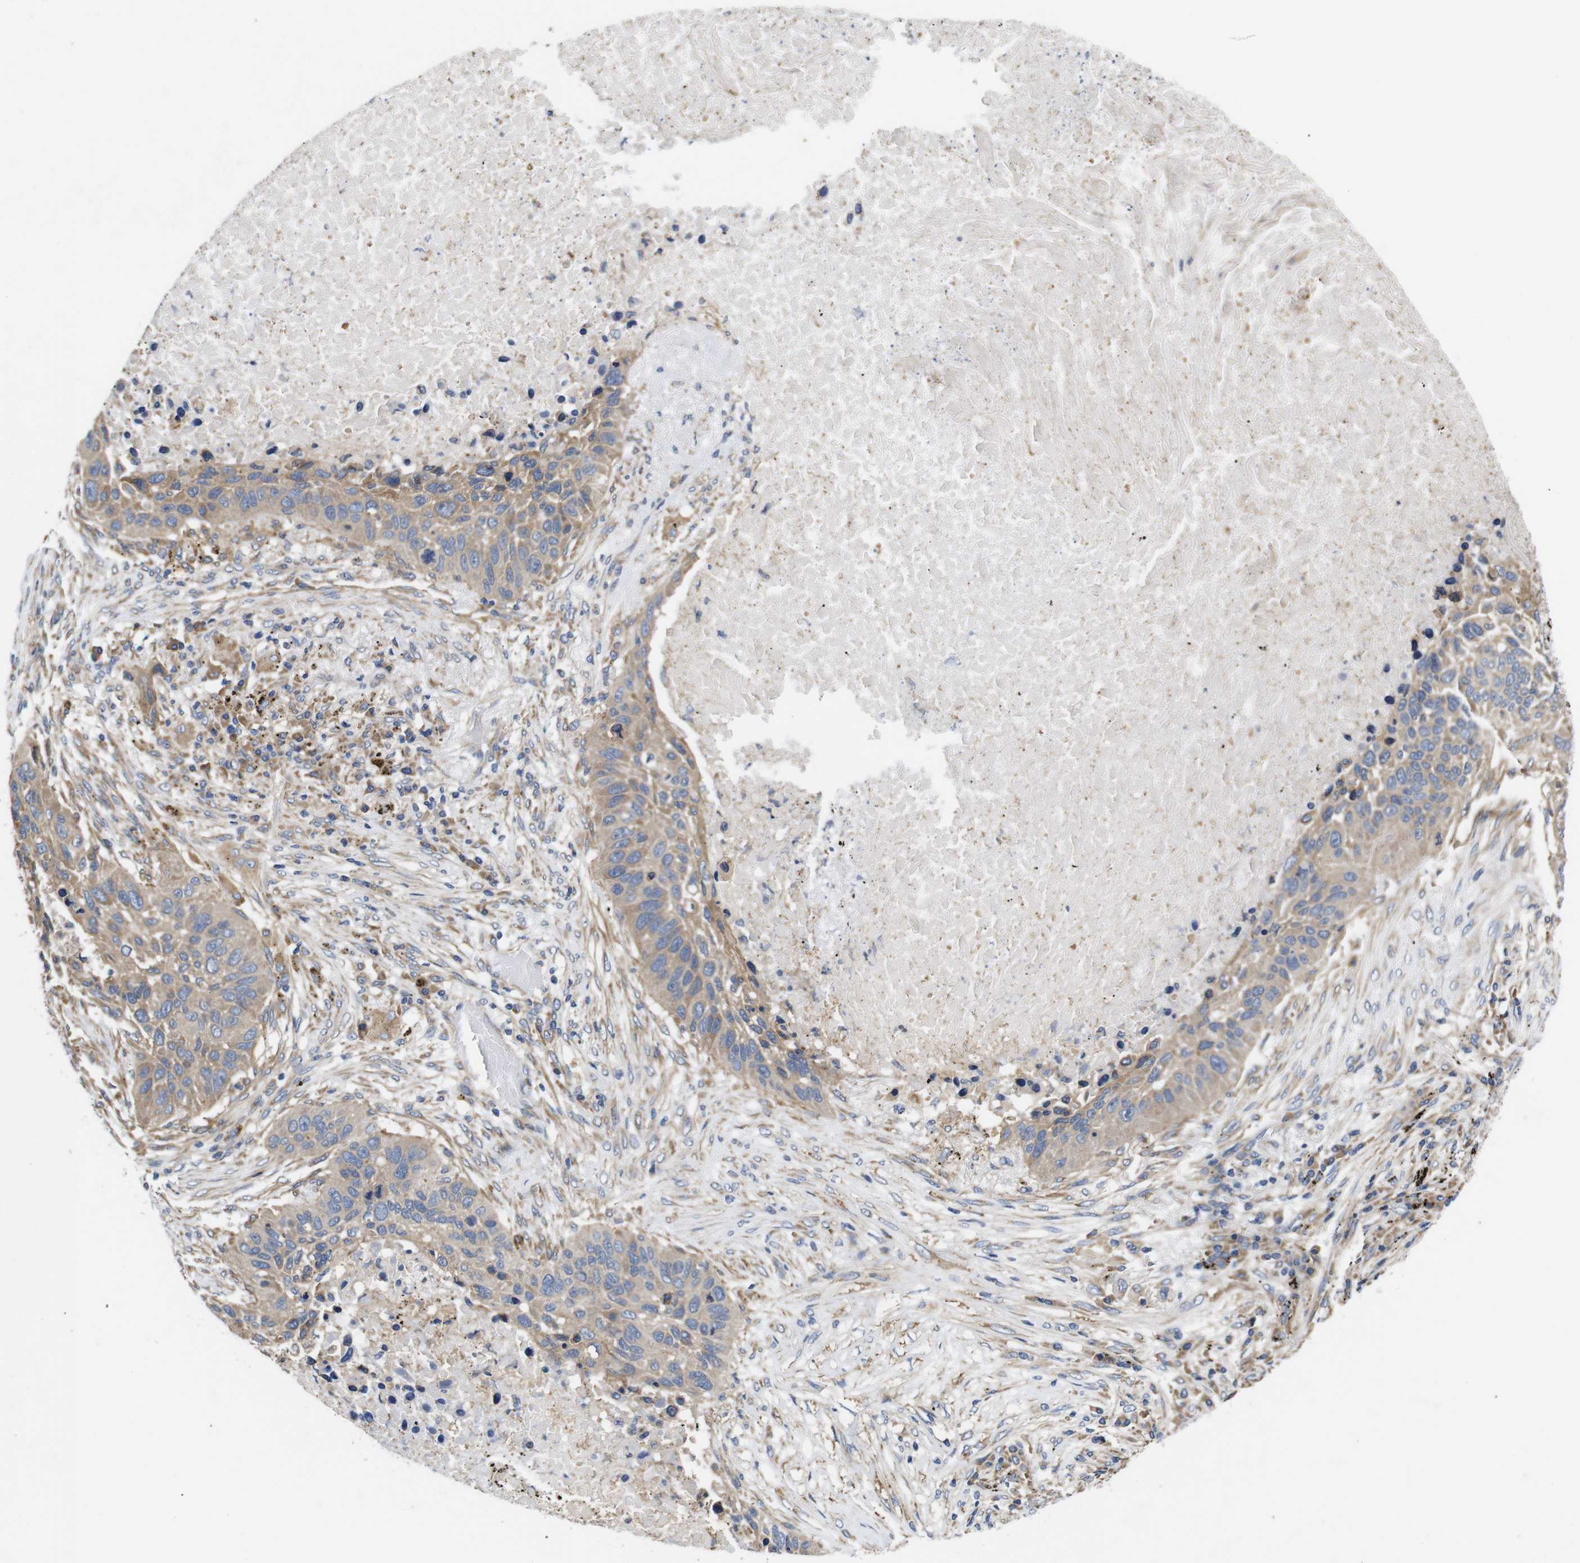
{"staining": {"intensity": "weak", "quantity": ">75%", "location": "cytoplasmic/membranous"}, "tissue": "lung cancer", "cell_type": "Tumor cells", "image_type": "cancer", "snomed": [{"axis": "morphology", "description": "Squamous cell carcinoma, NOS"}, {"axis": "topography", "description": "Lung"}], "caption": "Protein staining displays weak cytoplasmic/membranous expression in about >75% of tumor cells in squamous cell carcinoma (lung).", "gene": "MARCHF7", "patient": {"sex": "male", "age": 57}}